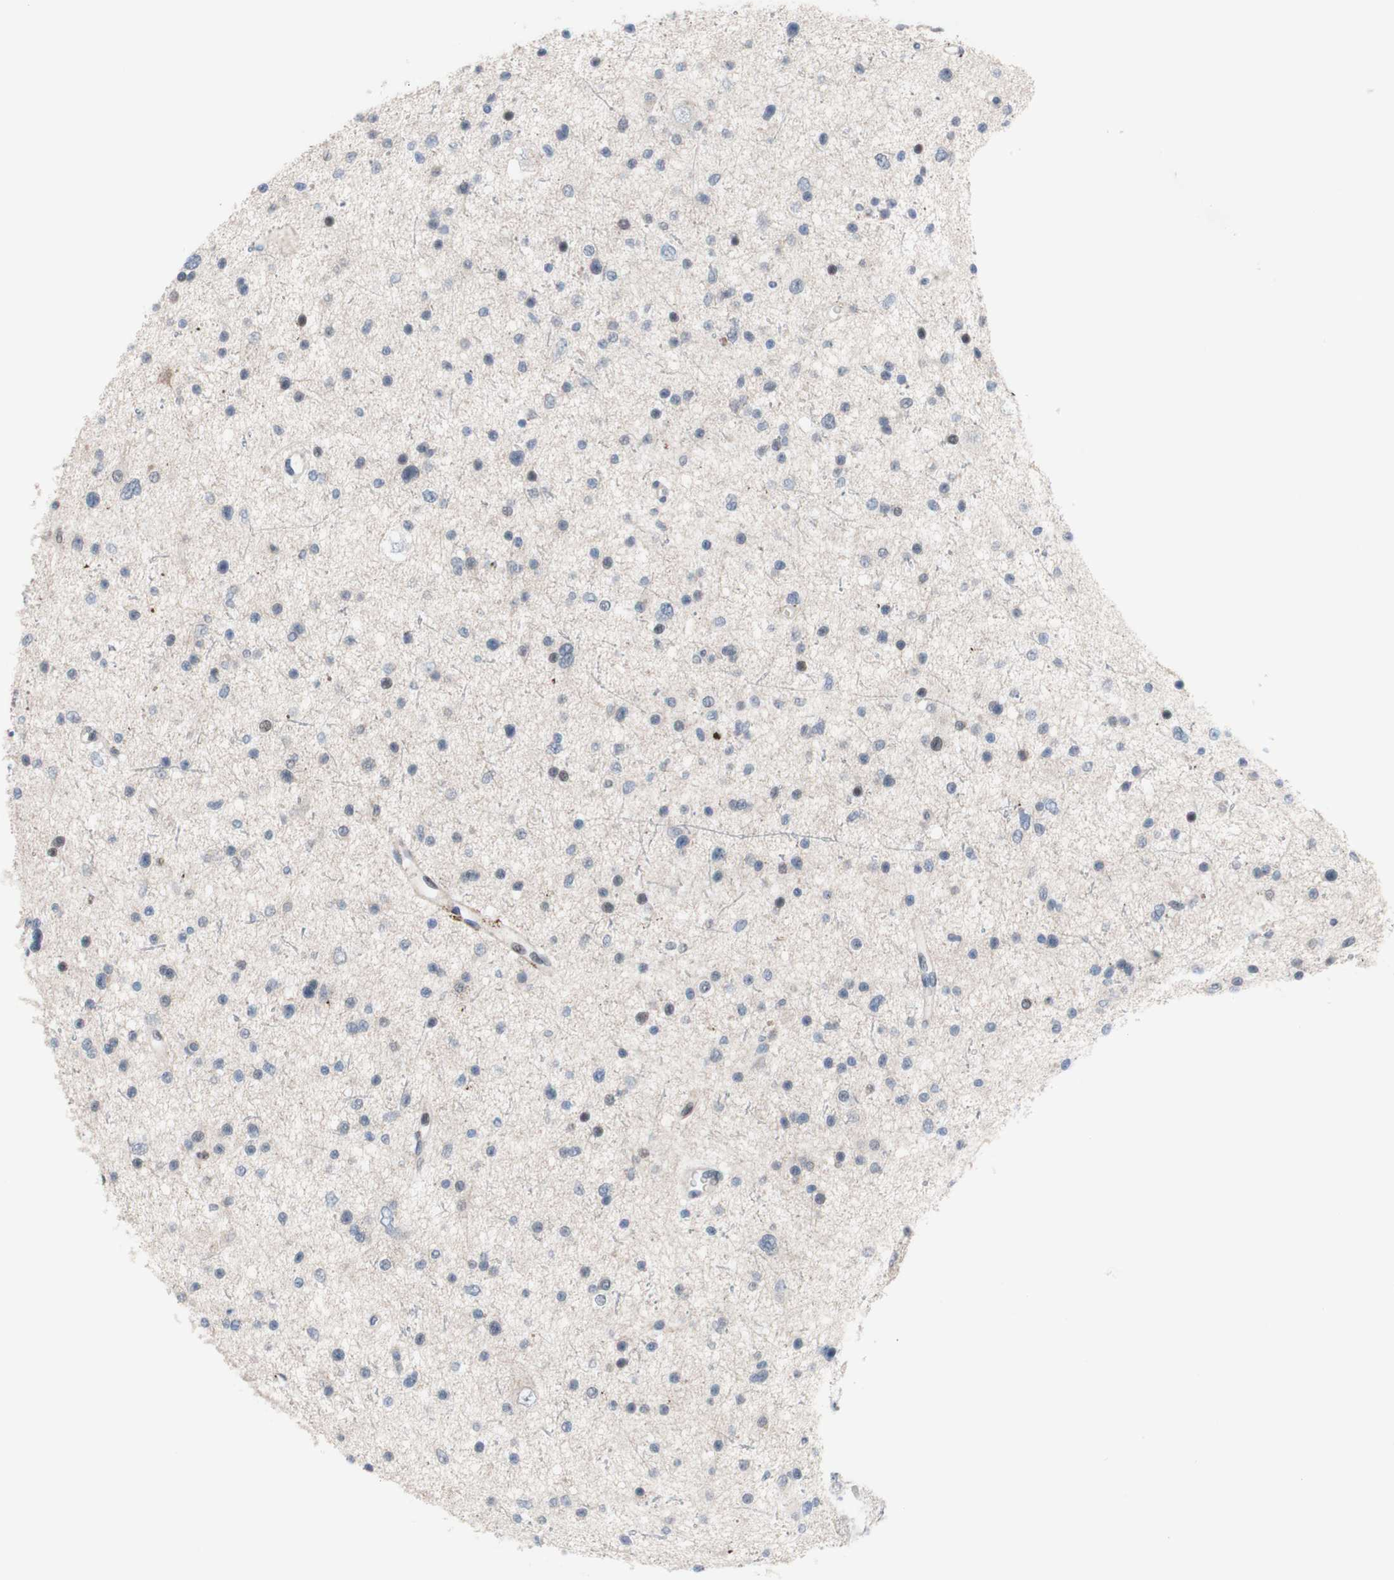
{"staining": {"intensity": "negative", "quantity": "none", "location": "none"}, "tissue": "glioma", "cell_type": "Tumor cells", "image_type": "cancer", "snomed": [{"axis": "morphology", "description": "Glioma, malignant, Low grade"}, {"axis": "topography", "description": "Brain"}], "caption": "This micrograph is of glioma stained with immunohistochemistry to label a protein in brown with the nuclei are counter-stained blue. There is no positivity in tumor cells.", "gene": "PHTF2", "patient": {"sex": "female", "age": 37}}